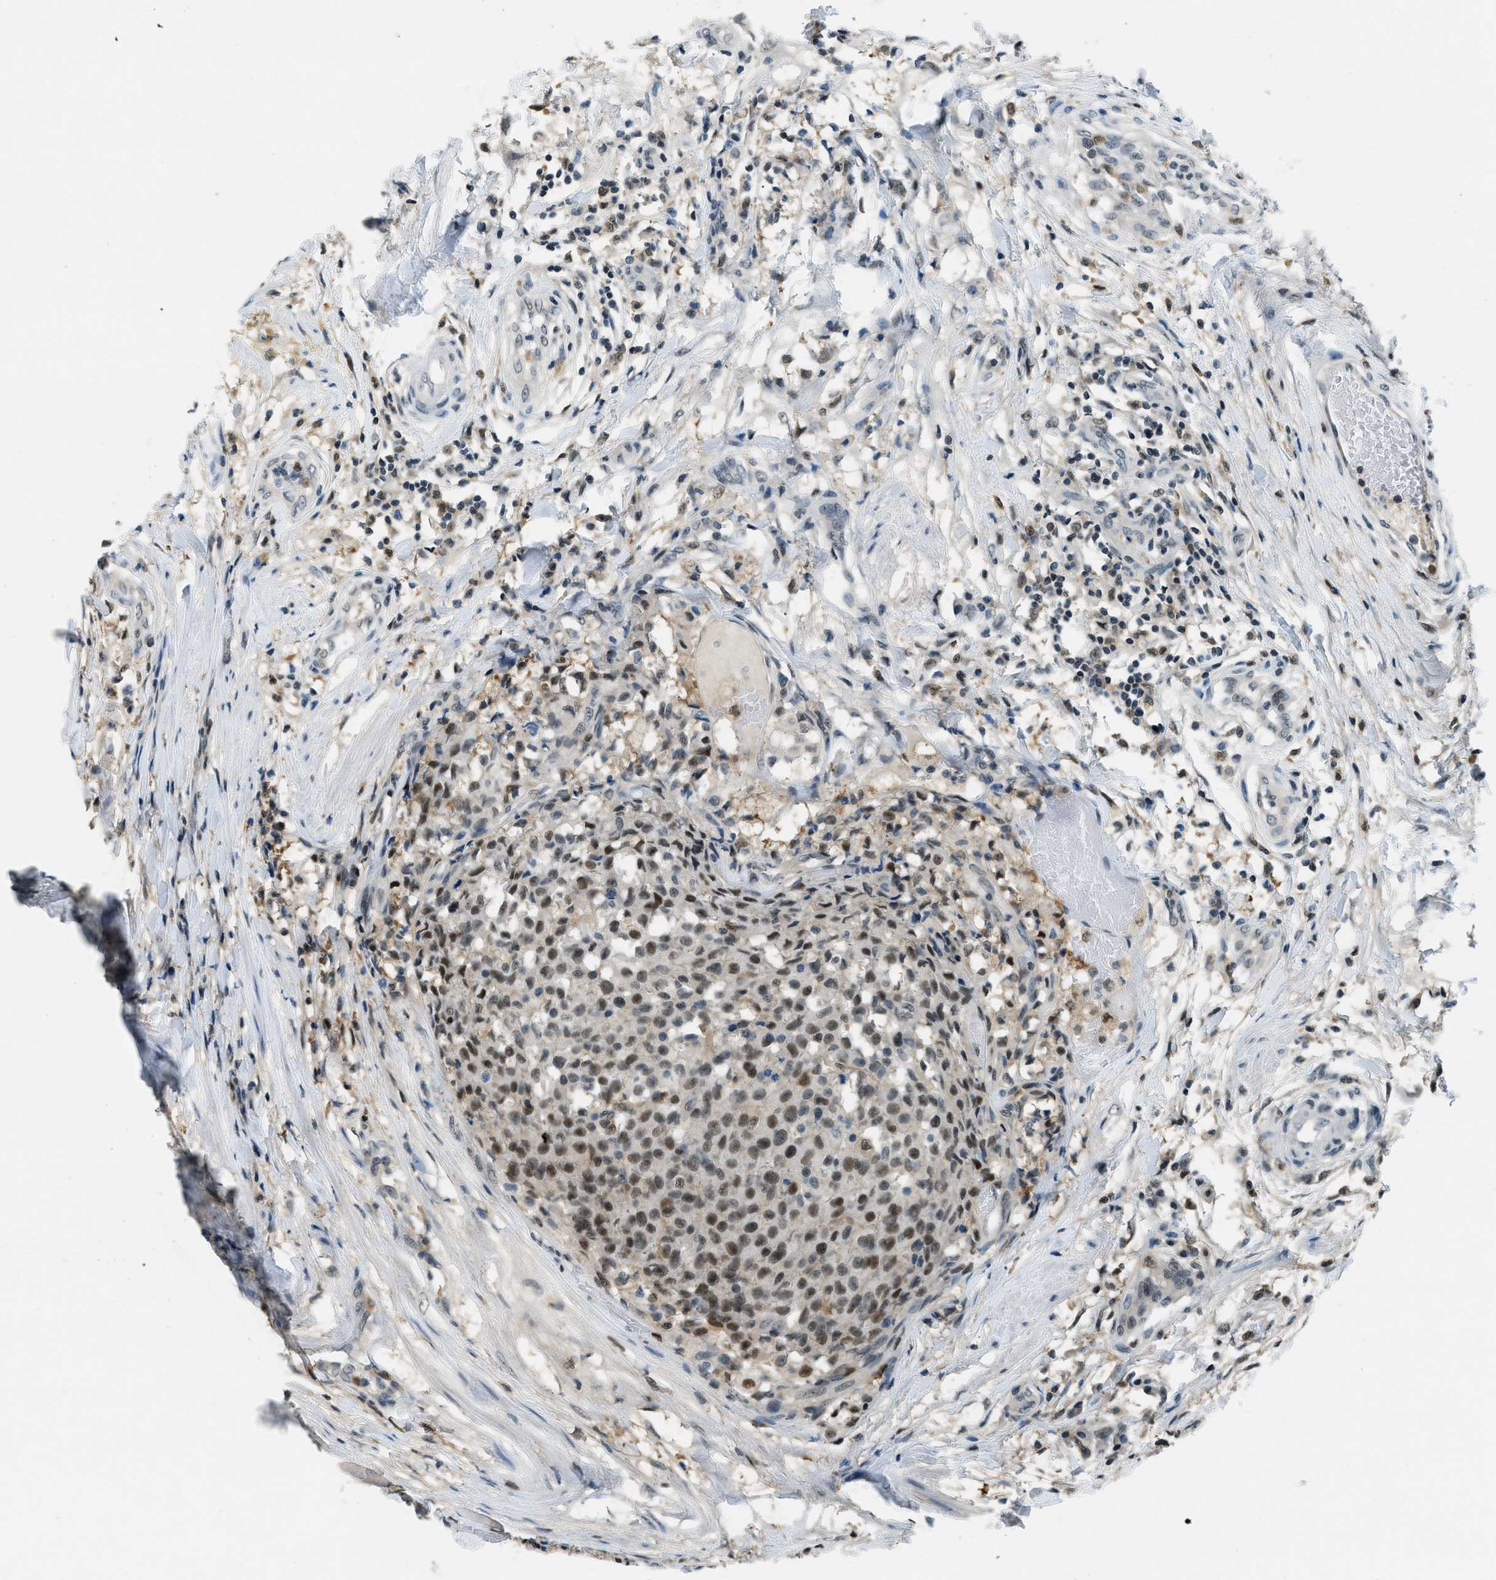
{"staining": {"intensity": "moderate", "quantity": ">75%", "location": "nuclear"}, "tissue": "testis cancer", "cell_type": "Tumor cells", "image_type": "cancer", "snomed": [{"axis": "morphology", "description": "Seminoma, NOS"}, {"axis": "topography", "description": "Testis"}], "caption": "Moderate nuclear protein staining is present in approximately >75% of tumor cells in testis cancer. The protein is stained brown, and the nuclei are stained in blue (DAB IHC with brightfield microscopy, high magnification).", "gene": "OGFR", "patient": {"sex": "male", "age": 59}}